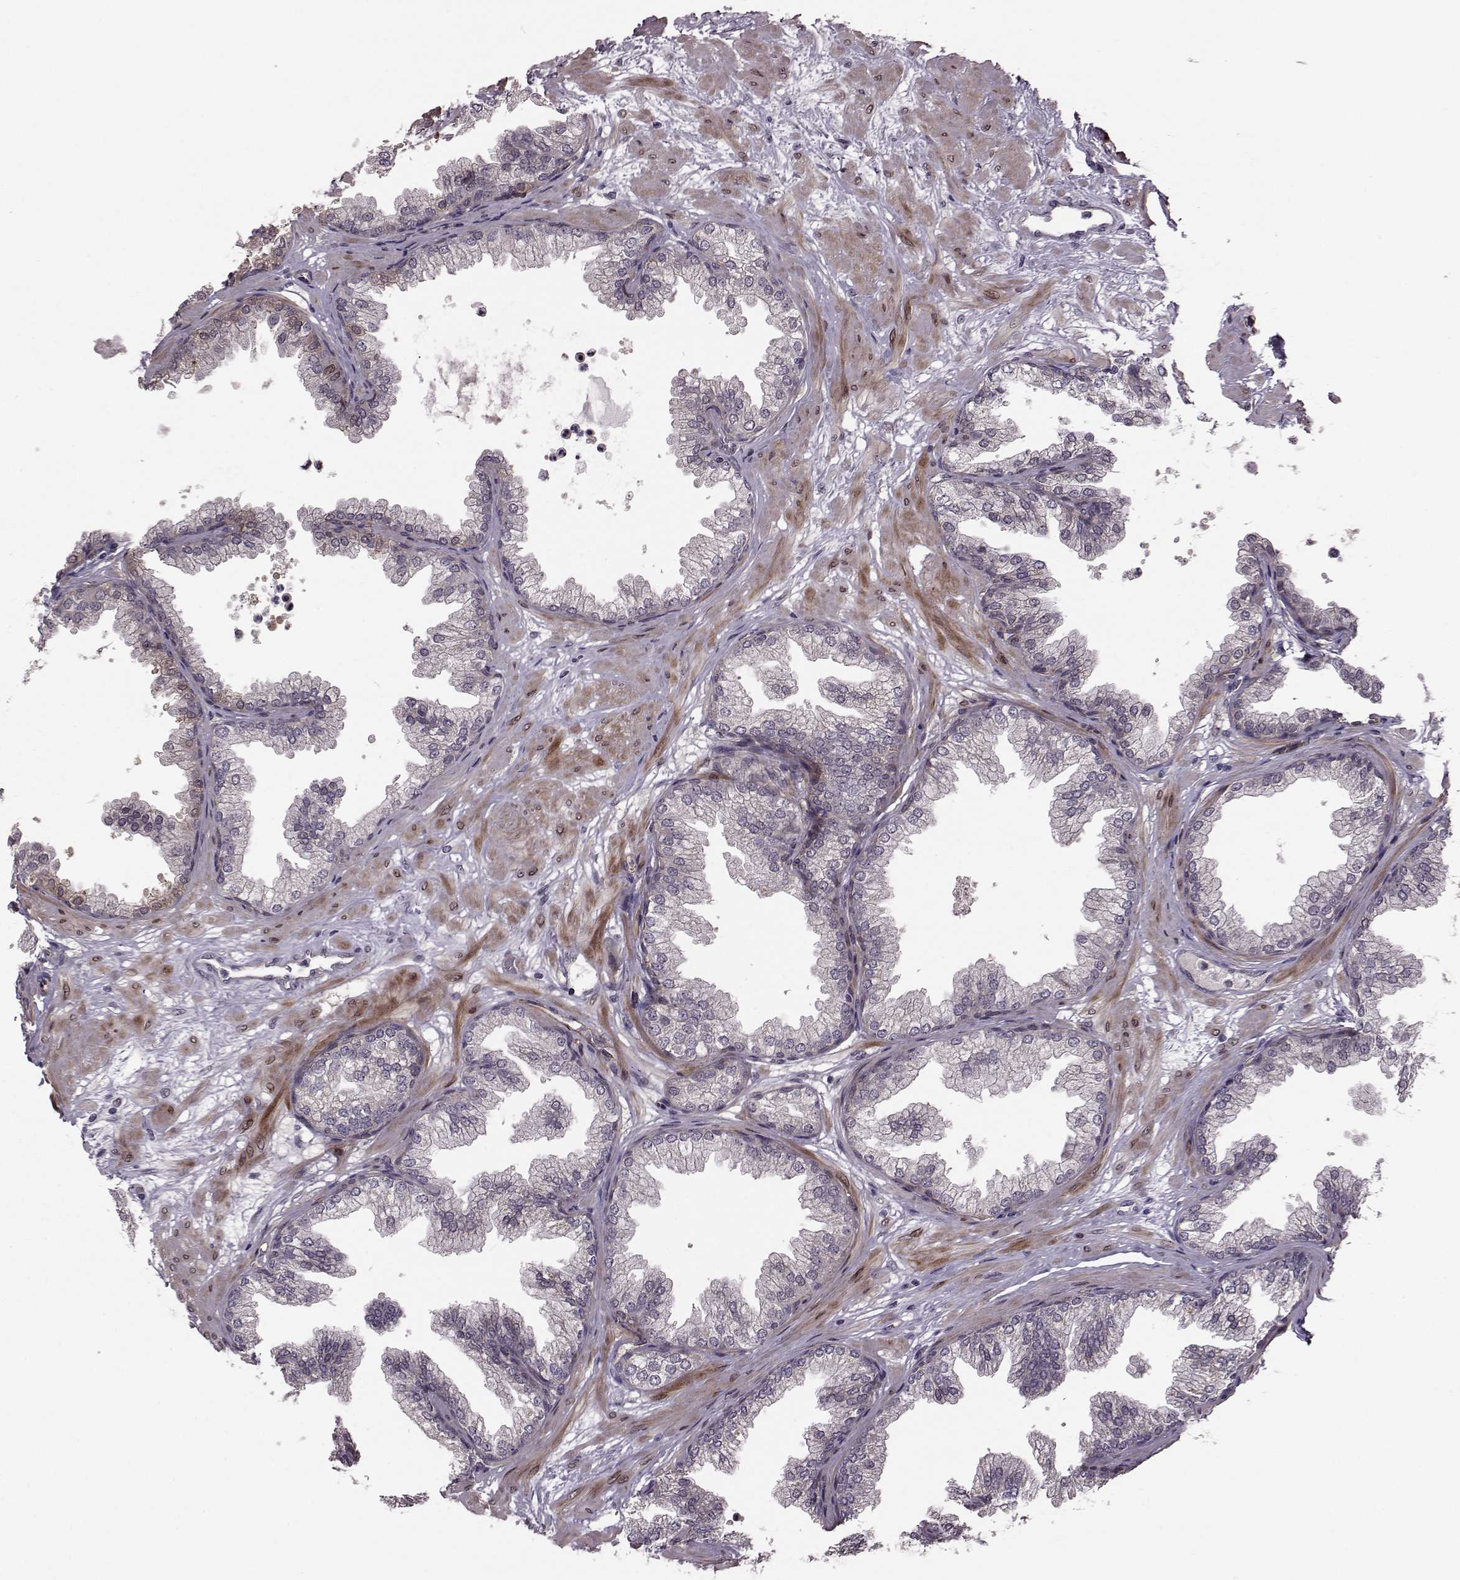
{"staining": {"intensity": "negative", "quantity": "none", "location": "none"}, "tissue": "prostate", "cell_type": "Glandular cells", "image_type": "normal", "snomed": [{"axis": "morphology", "description": "Normal tissue, NOS"}, {"axis": "topography", "description": "Prostate"}], "caption": "Immunohistochemistry (IHC) photomicrograph of unremarkable prostate: human prostate stained with DAB demonstrates no significant protein positivity in glandular cells.", "gene": "SYNPO", "patient": {"sex": "male", "age": 37}}